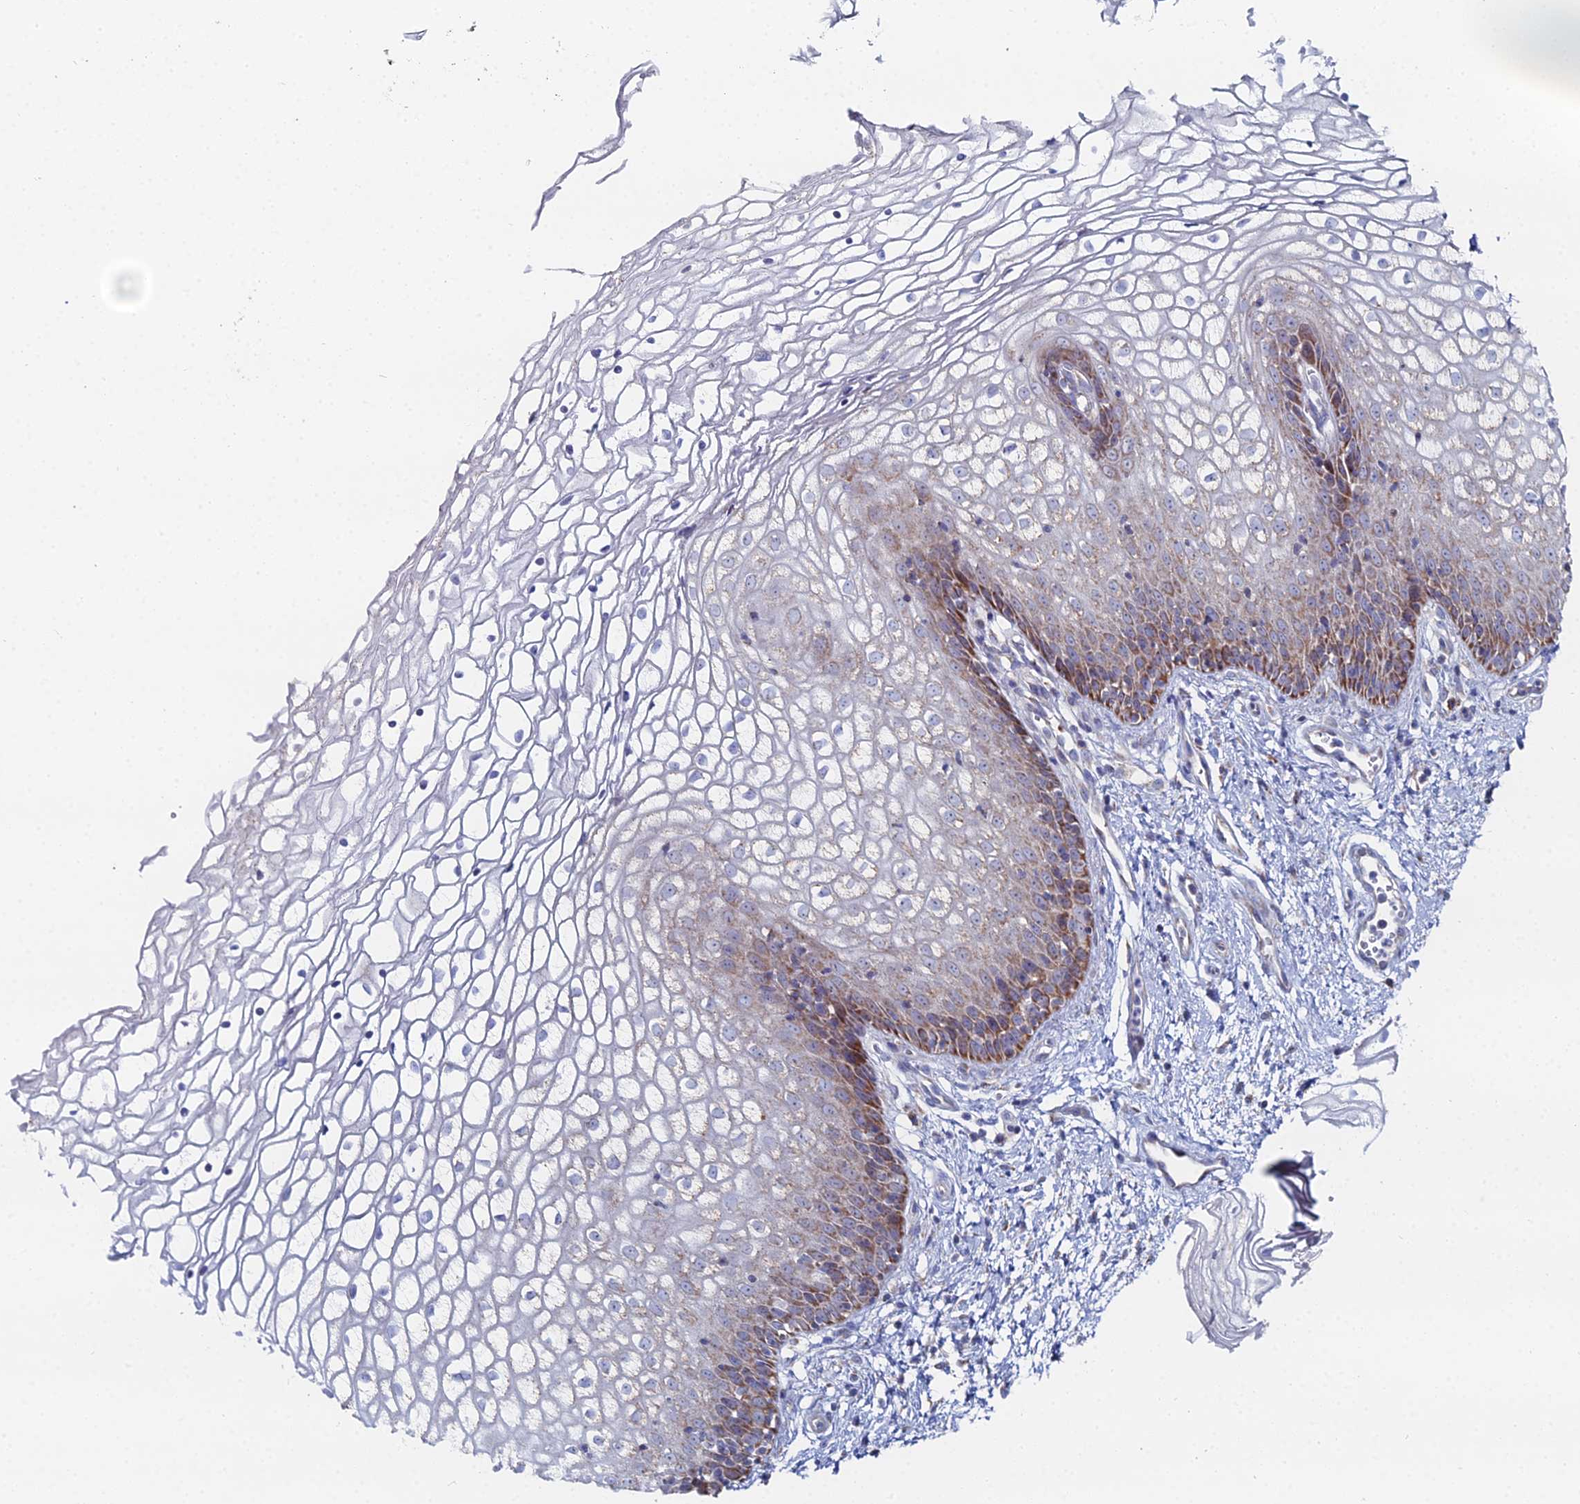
{"staining": {"intensity": "moderate", "quantity": "25%-75%", "location": "cytoplasmic/membranous"}, "tissue": "vagina", "cell_type": "Squamous epithelial cells", "image_type": "normal", "snomed": [{"axis": "morphology", "description": "Normal tissue, NOS"}, {"axis": "topography", "description": "Vagina"}], "caption": "Squamous epithelial cells show moderate cytoplasmic/membranous expression in approximately 25%-75% of cells in unremarkable vagina. (Brightfield microscopy of DAB IHC at high magnification).", "gene": "MPC1", "patient": {"sex": "female", "age": 34}}